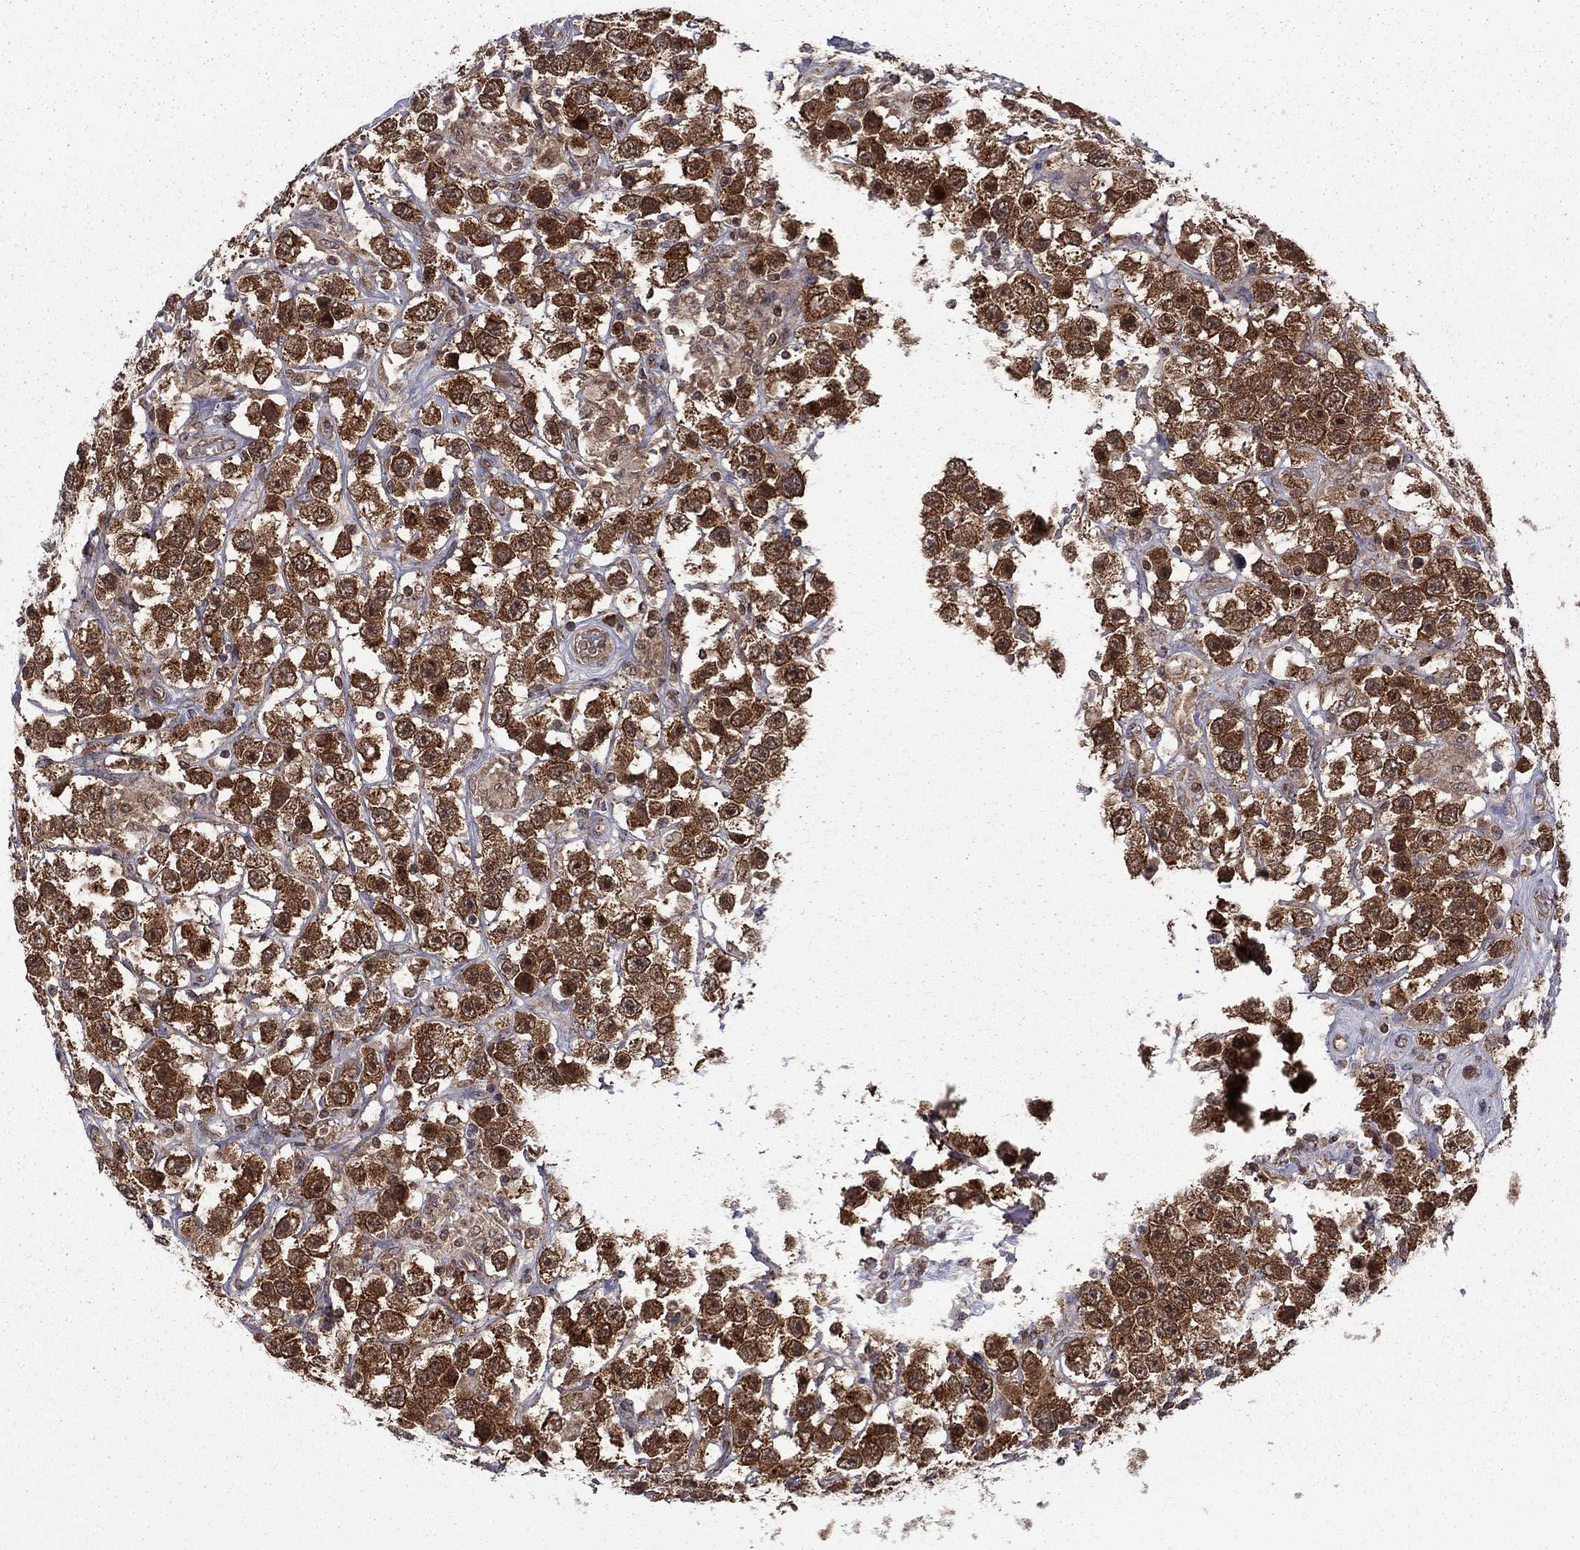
{"staining": {"intensity": "strong", "quantity": ">75%", "location": "cytoplasmic/membranous"}, "tissue": "testis cancer", "cell_type": "Tumor cells", "image_type": "cancer", "snomed": [{"axis": "morphology", "description": "Seminoma, NOS"}, {"axis": "topography", "description": "Testis"}], "caption": "A high amount of strong cytoplasmic/membranous positivity is seen in about >75% of tumor cells in testis cancer tissue.", "gene": "NAA50", "patient": {"sex": "male", "age": 45}}